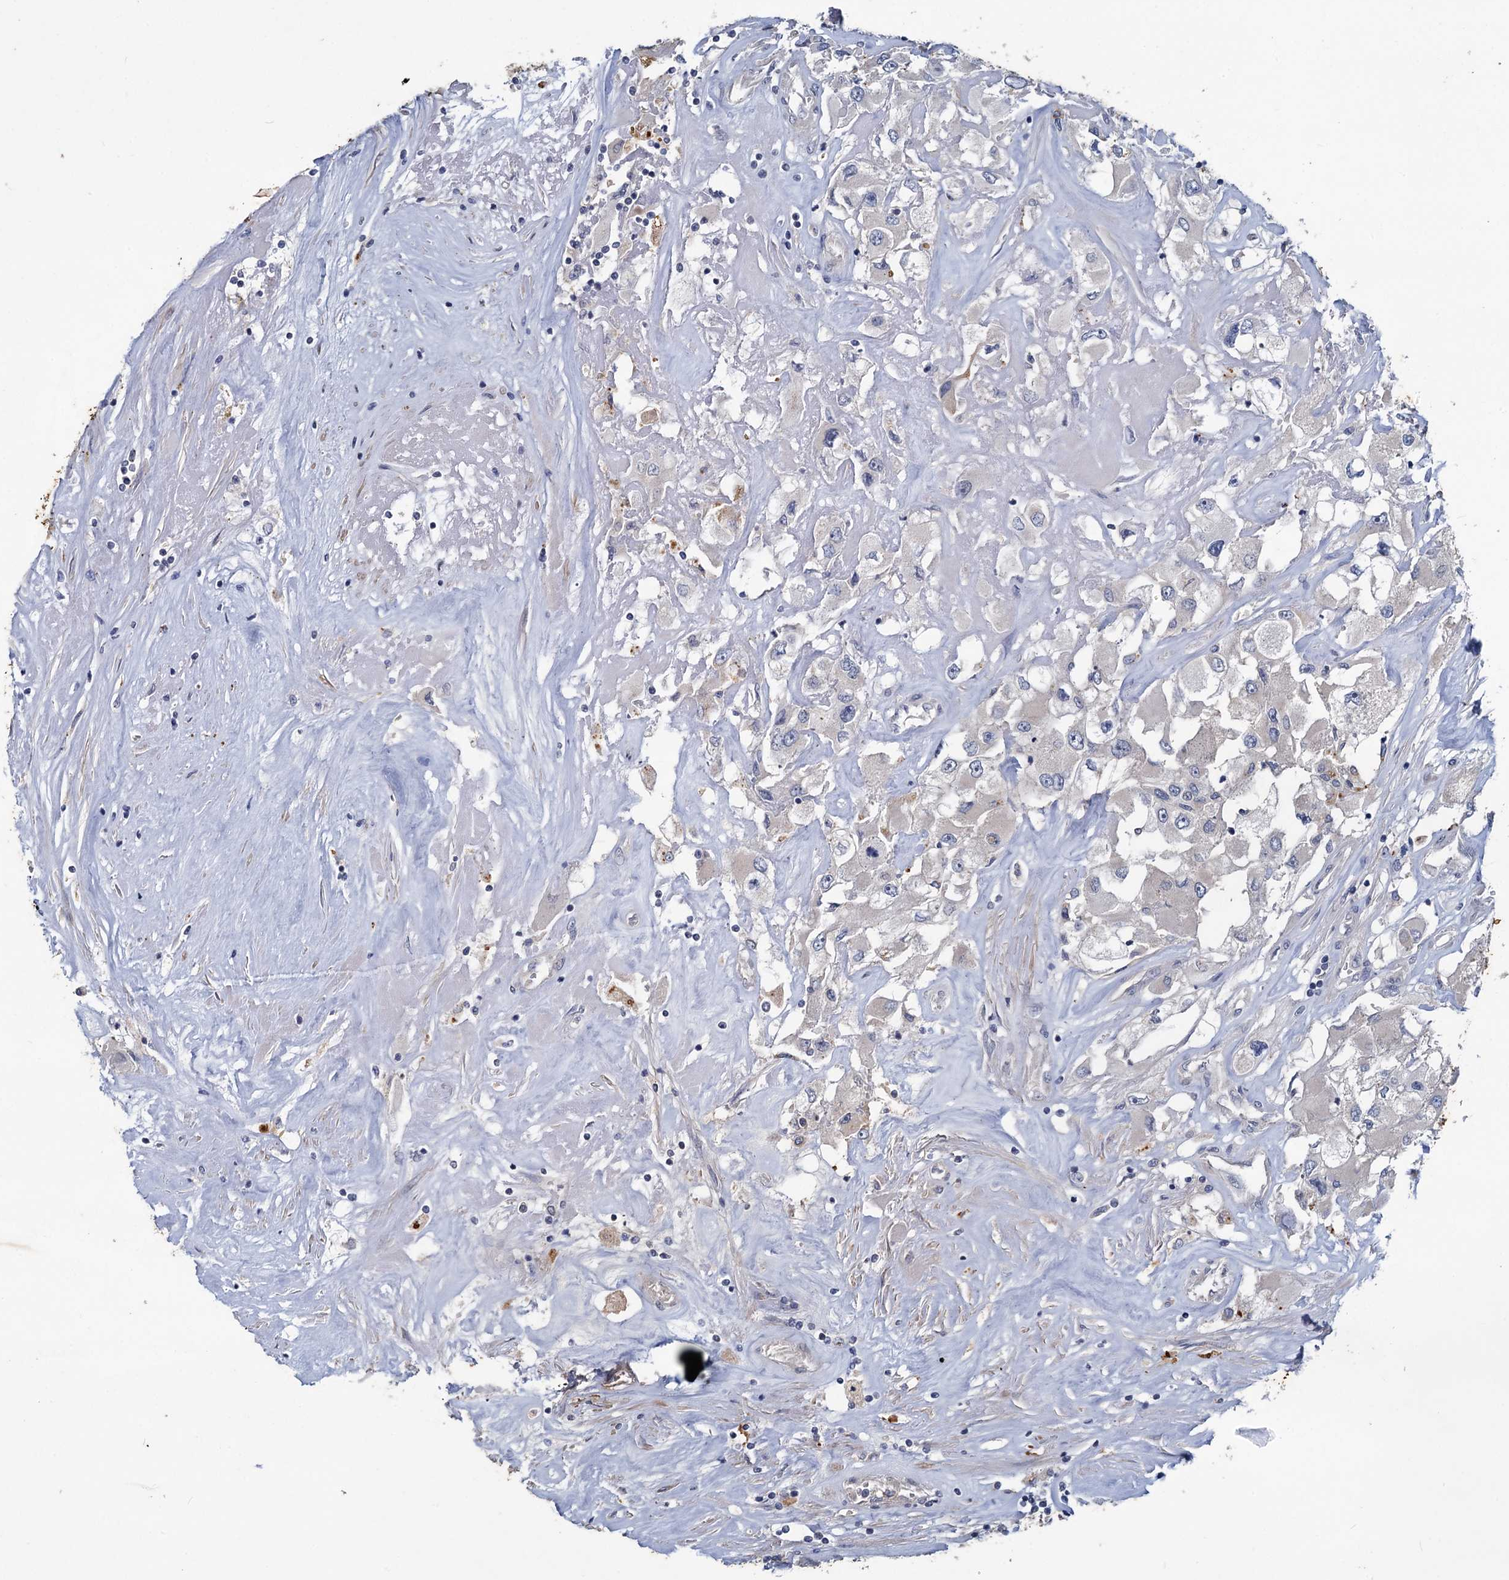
{"staining": {"intensity": "negative", "quantity": "none", "location": "none"}, "tissue": "renal cancer", "cell_type": "Tumor cells", "image_type": "cancer", "snomed": [{"axis": "morphology", "description": "Adenocarcinoma, NOS"}, {"axis": "topography", "description": "Kidney"}], "caption": "Renal cancer was stained to show a protein in brown. There is no significant staining in tumor cells.", "gene": "SLC2A7", "patient": {"sex": "female", "age": 52}}